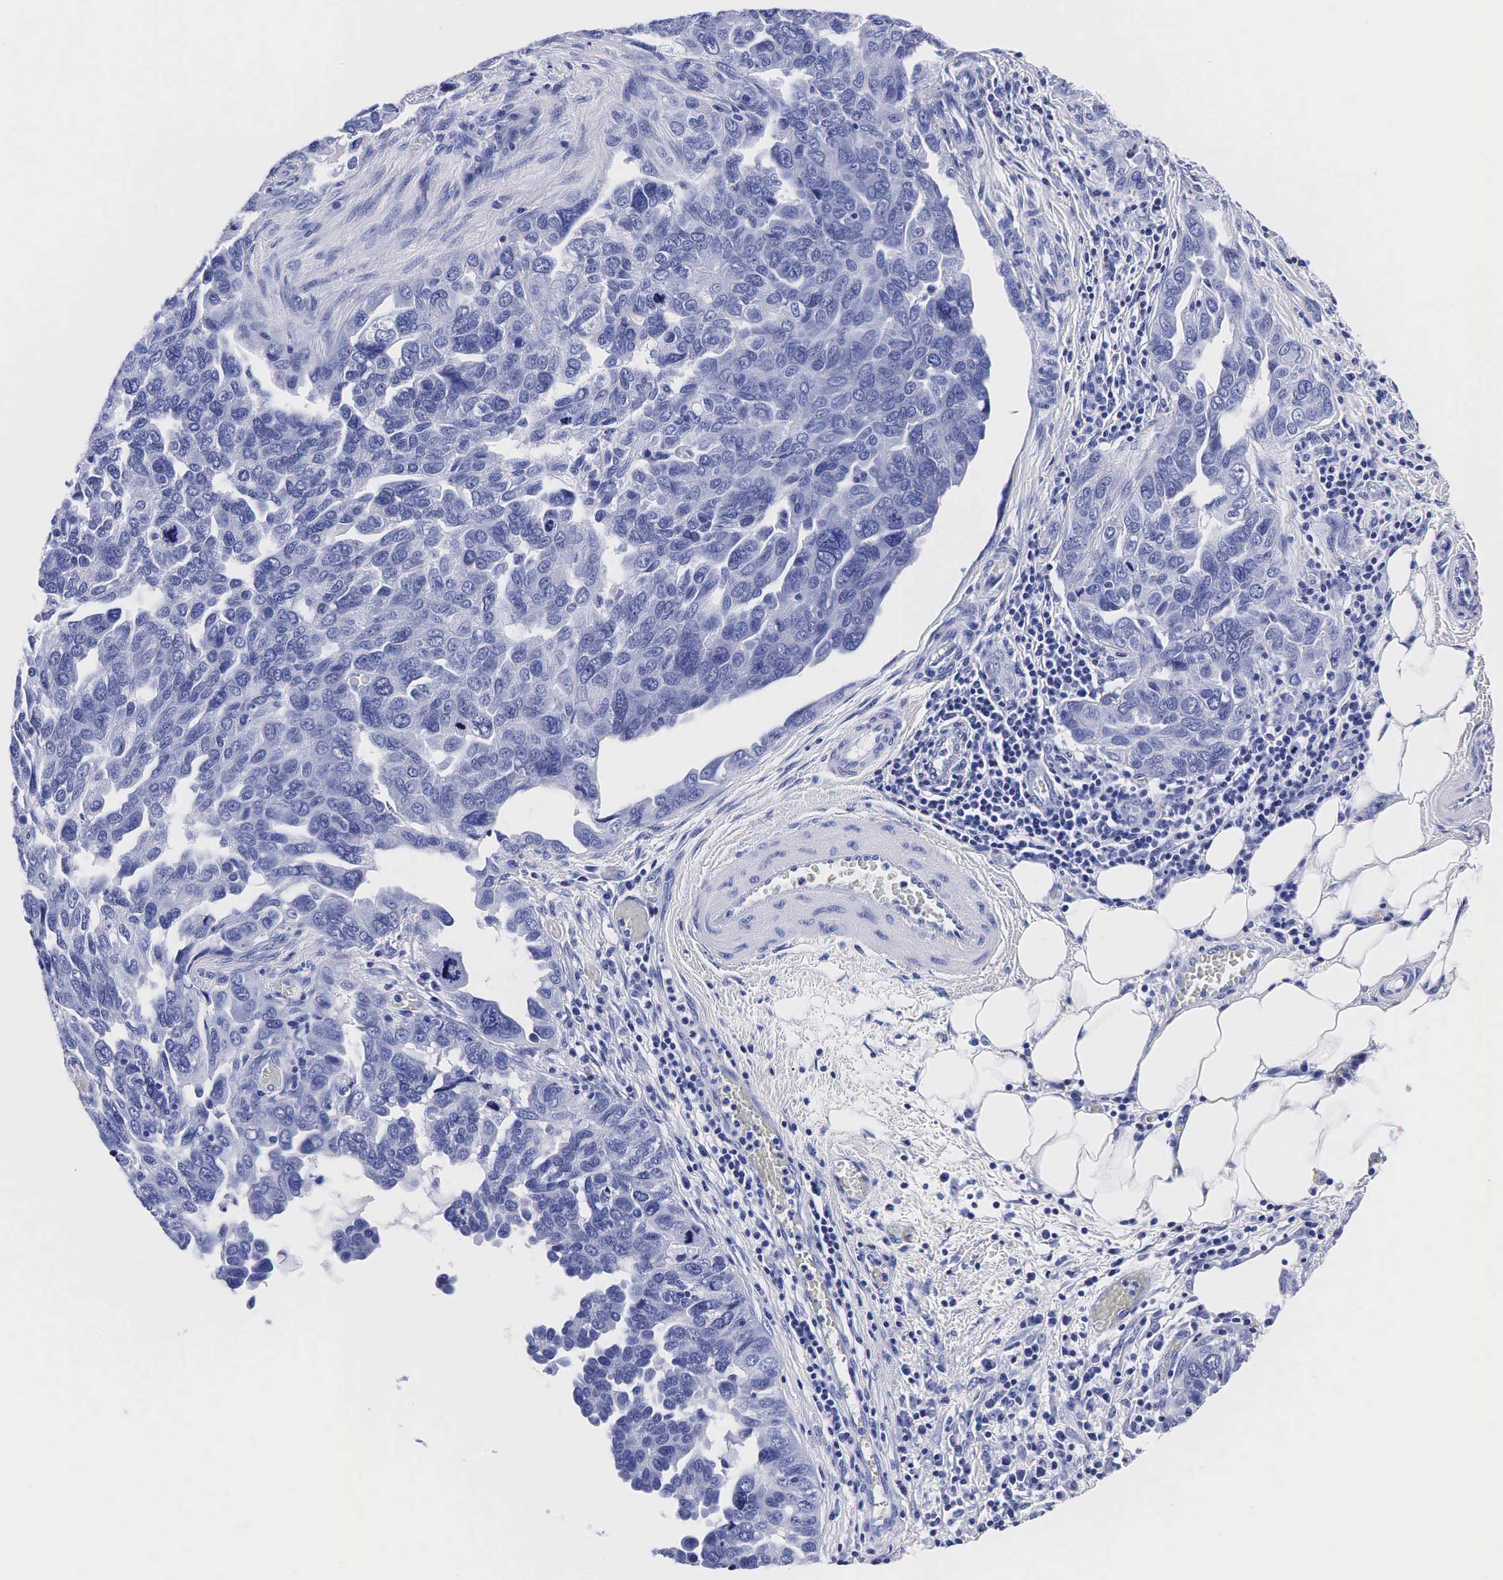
{"staining": {"intensity": "negative", "quantity": "none", "location": "none"}, "tissue": "ovarian cancer", "cell_type": "Tumor cells", "image_type": "cancer", "snomed": [{"axis": "morphology", "description": "Cystadenocarcinoma, serous, NOS"}, {"axis": "topography", "description": "Ovary"}], "caption": "Tumor cells show no significant protein staining in serous cystadenocarcinoma (ovarian).", "gene": "TG", "patient": {"sex": "female", "age": 64}}